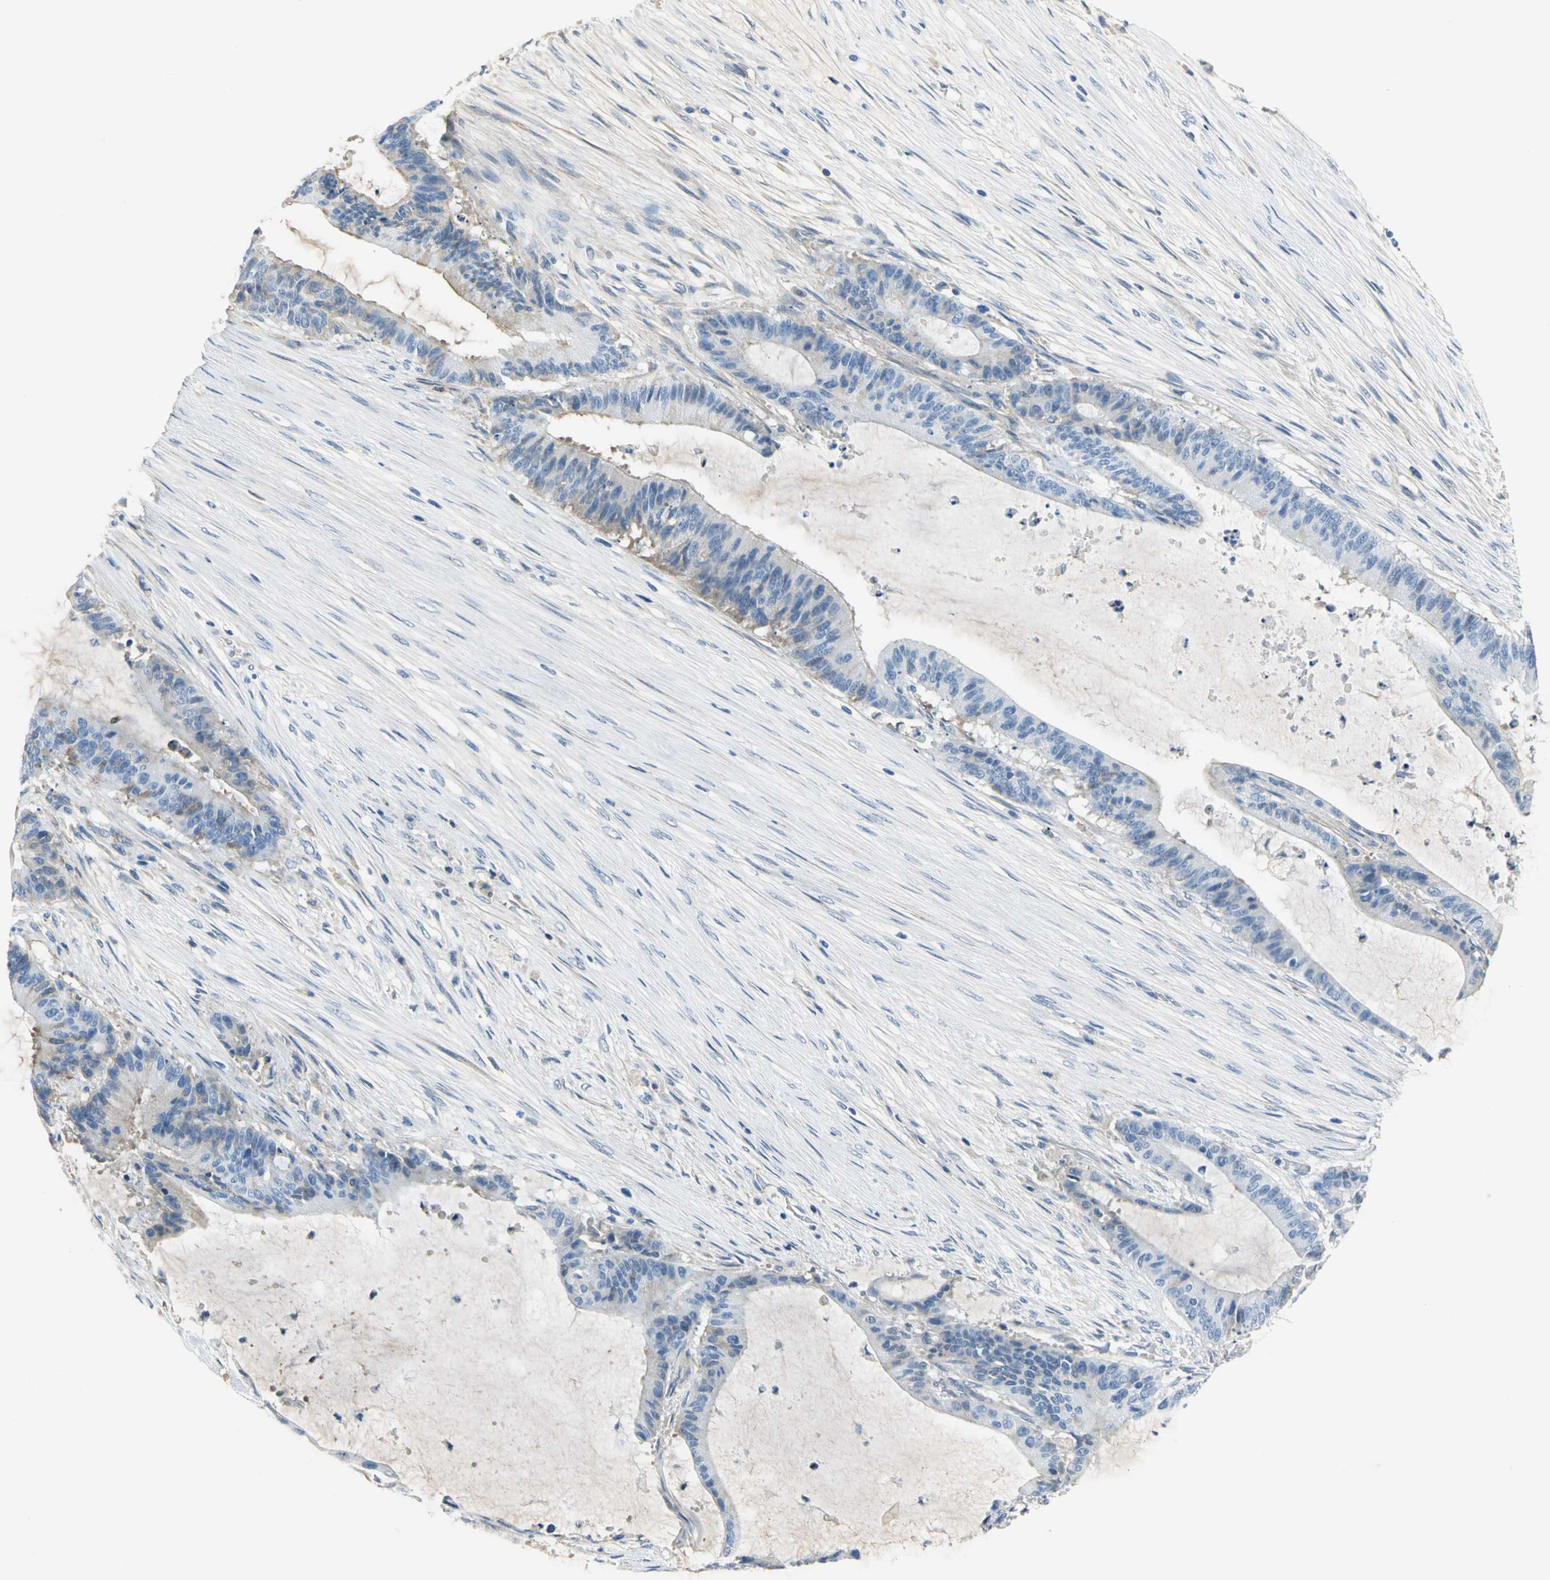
{"staining": {"intensity": "moderate", "quantity": "25%-75%", "location": "cytoplasmic/membranous"}, "tissue": "liver cancer", "cell_type": "Tumor cells", "image_type": "cancer", "snomed": [{"axis": "morphology", "description": "Cholangiocarcinoma"}, {"axis": "topography", "description": "Liver"}], "caption": "An image showing moderate cytoplasmic/membranous positivity in about 25%-75% of tumor cells in cholangiocarcinoma (liver), as visualized by brown immunohistochemical staining.", "gene": "GYG2", "patient": {"sex": "female", "age": 73}}